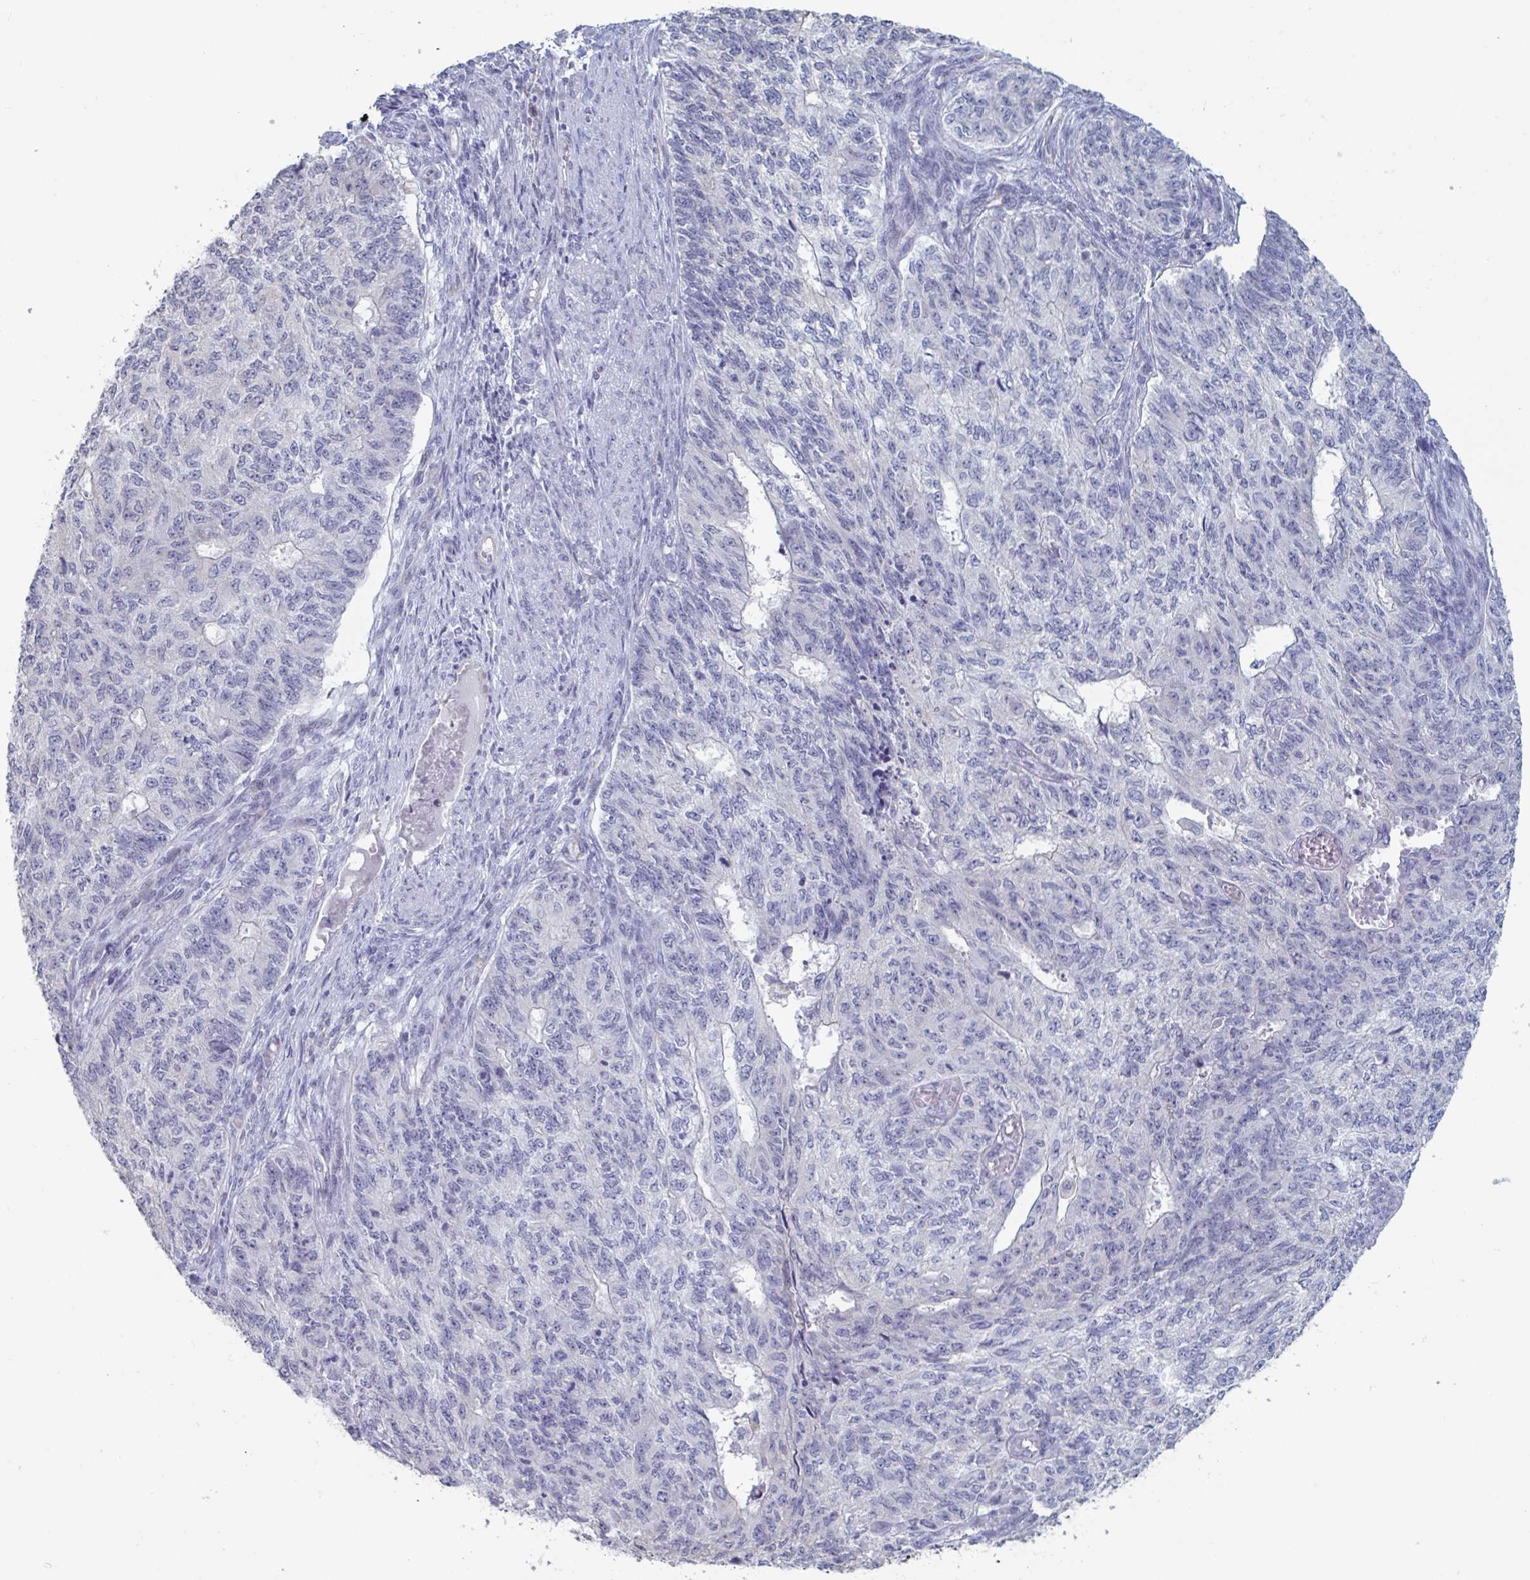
{"staining": {"intensity": "negative", "quantity": "none", "location": "none"}, "tissue": "endometrial cancer", "cell_type": "Tumor cells", "image_type": "cancer", "snomed": [{"axis": "morphology", "description": "Adenocarcinoma, NOS"}, {"axis": "topography", "description": "Endometrium"}], "caption": "Endometrial adenocarcinoma was stained to show a protein in brown. There is no significant positivity in tumor cells.", "gene": "FOXA1", "patient": {"sex": "female", "age": 32}}